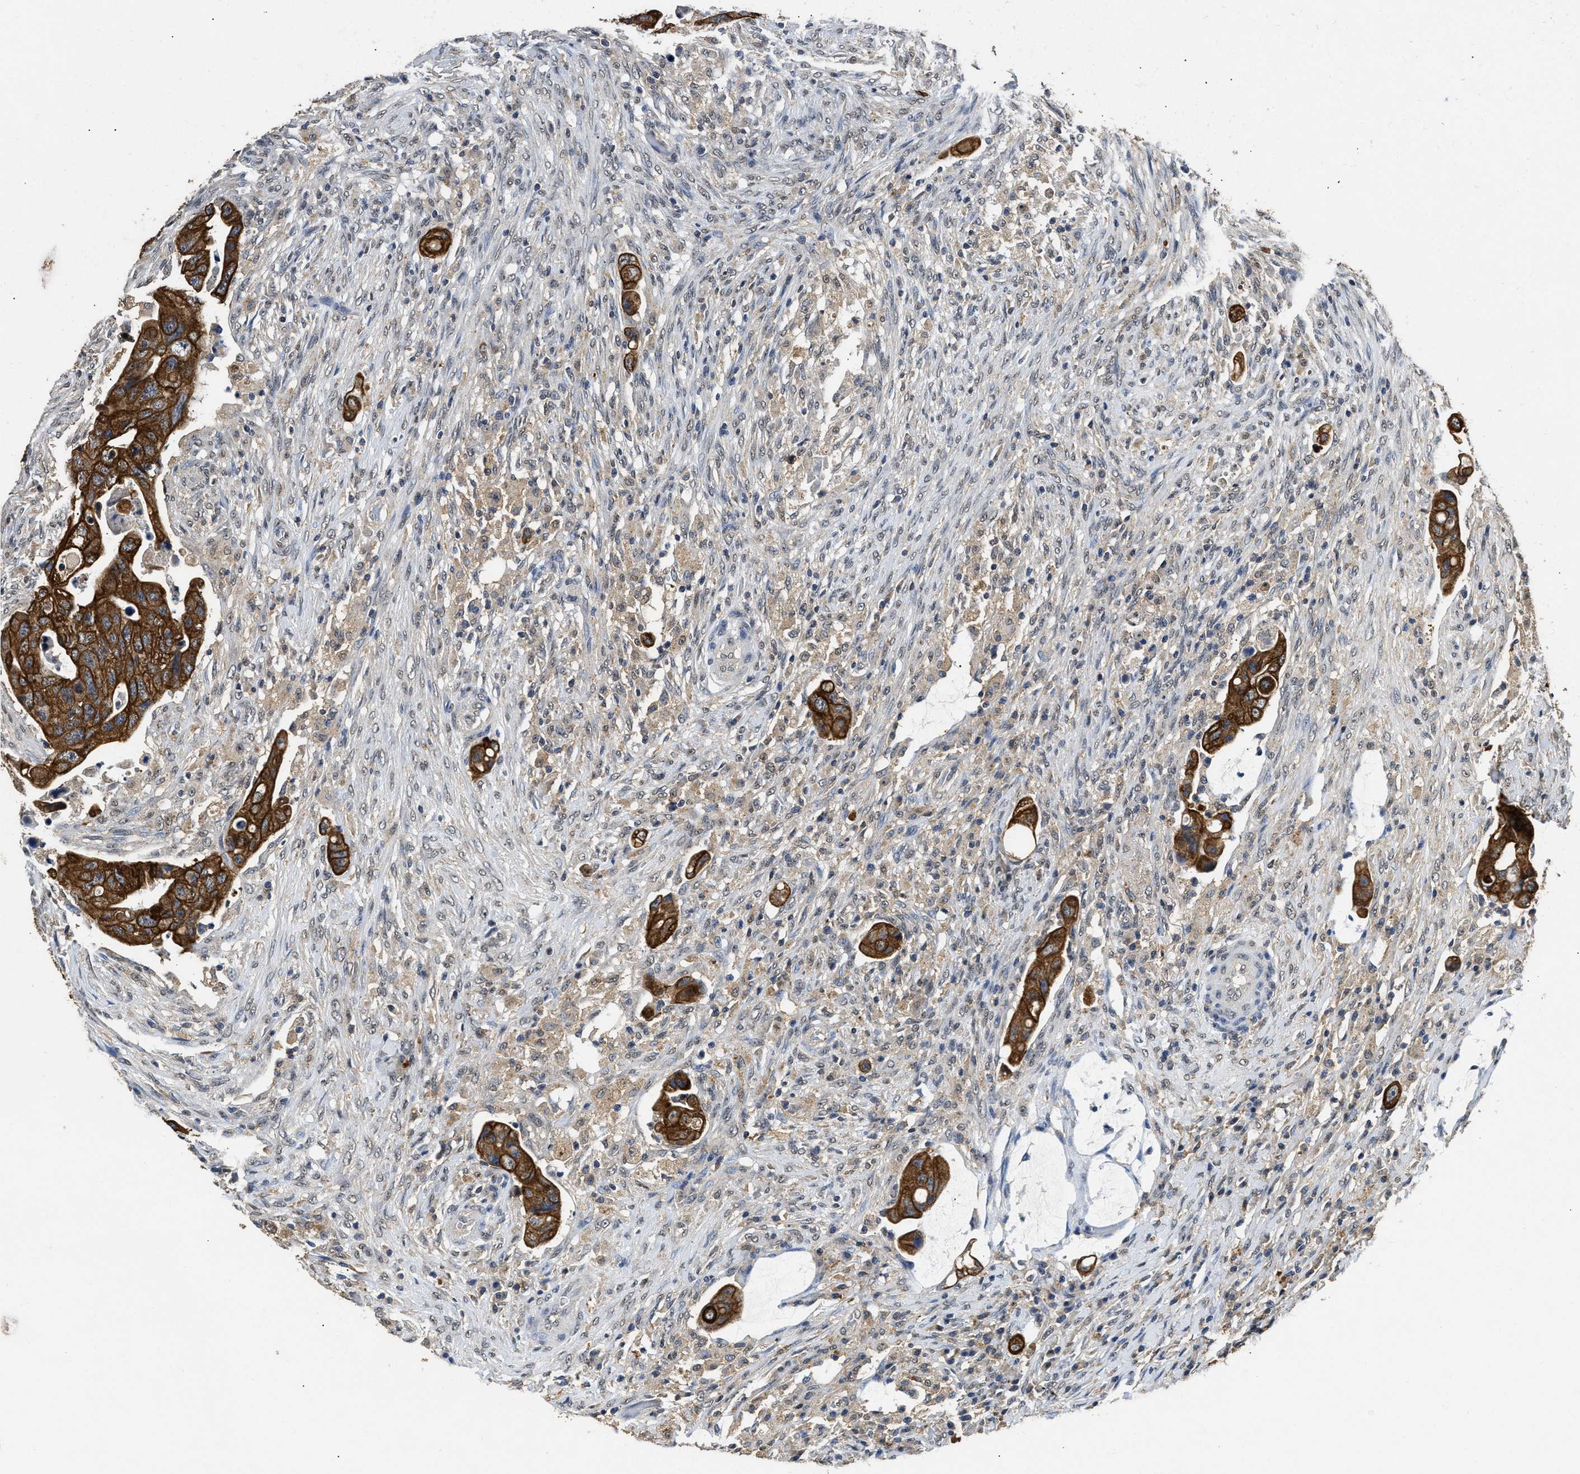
{"staining": {"intensity": "strong", "quantity": ">75%", "location": "cytoplasmic/membranous"}, "tissue": "colorectal cancer", "cell_type": "Tumor cells", "image_type": "cancer", "snomed": [{"axis": "morphology", "description": "Adenocarcinoma, NOS"}, {"axis": "topography", "description": "Rectum"}], "caption": "An immunohistochemistry (IHC) micrograph of neoplastic tissue is shown. Protein staining in brown highlights strong cytoplasmic/membranous positivity in colorectal adenocarcinoma within tumor cells. (brown staining indicates protein expression, while blue staining denotes nuclei).", "gene": "CTNNA1", "patient": {"sex": "female", "age": 71}}